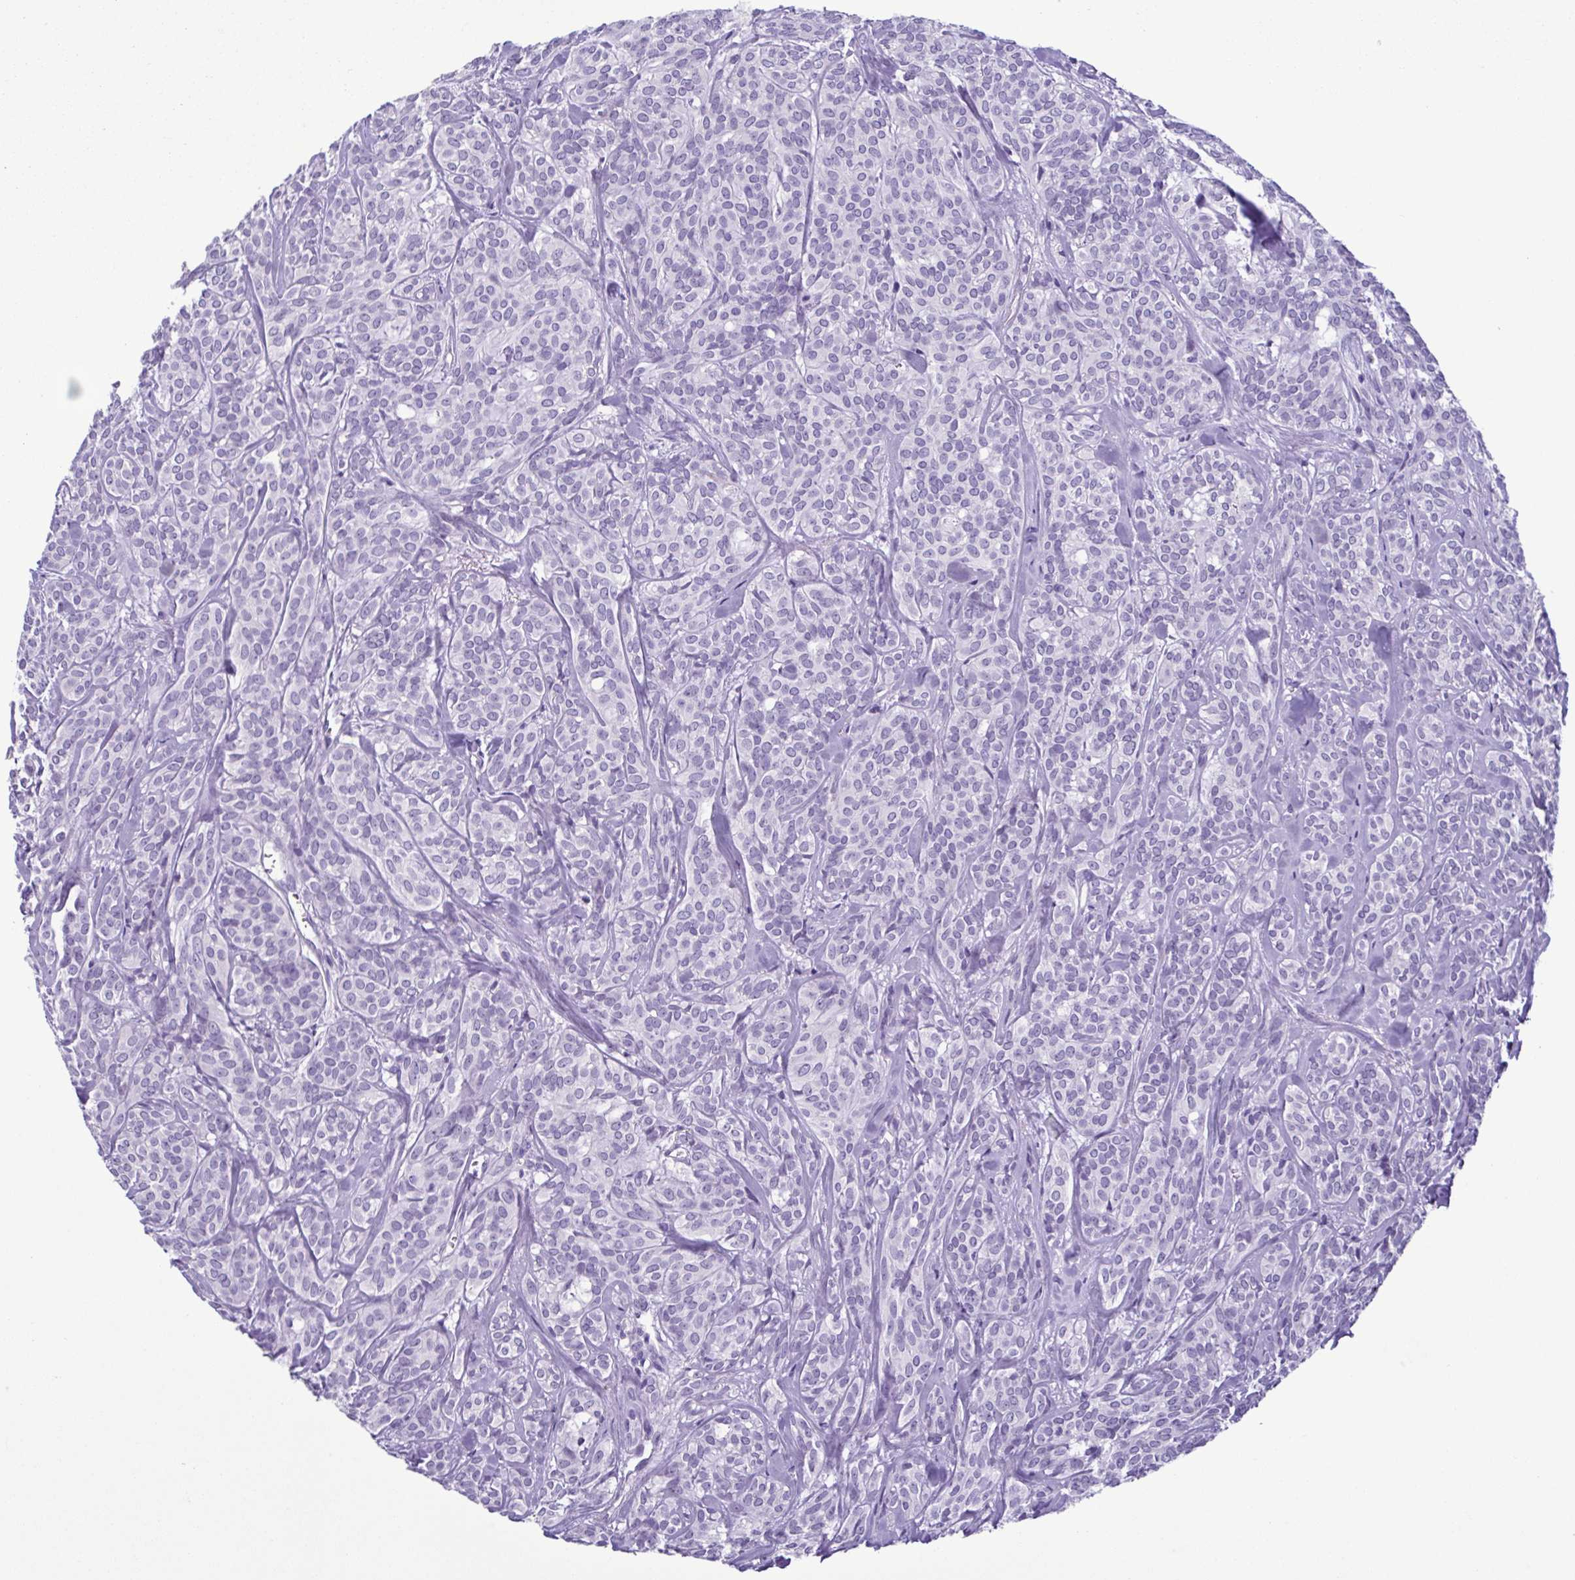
{"staining": {"intensity": "negative", "quantity": "none", "location": "none"}, "tissue": "head and neck cancer", "cell_type": "Tumor cells", "image_type": "cancer", "snomed": [{"axis": "morphology", "description": "Adenocarcinoma, NOS"}, {"axis": "topography", "description": "Head-Neck"}], "caption": "Protein analysis of head and neck cancer (adenocarcinoma) reveals no significant positivity in tumor cells. (Immunohistochemistry, brightfield microscopy, high magnification).", "gene": "INAFM1", "patient": {"sex": "female", "age": 57}}